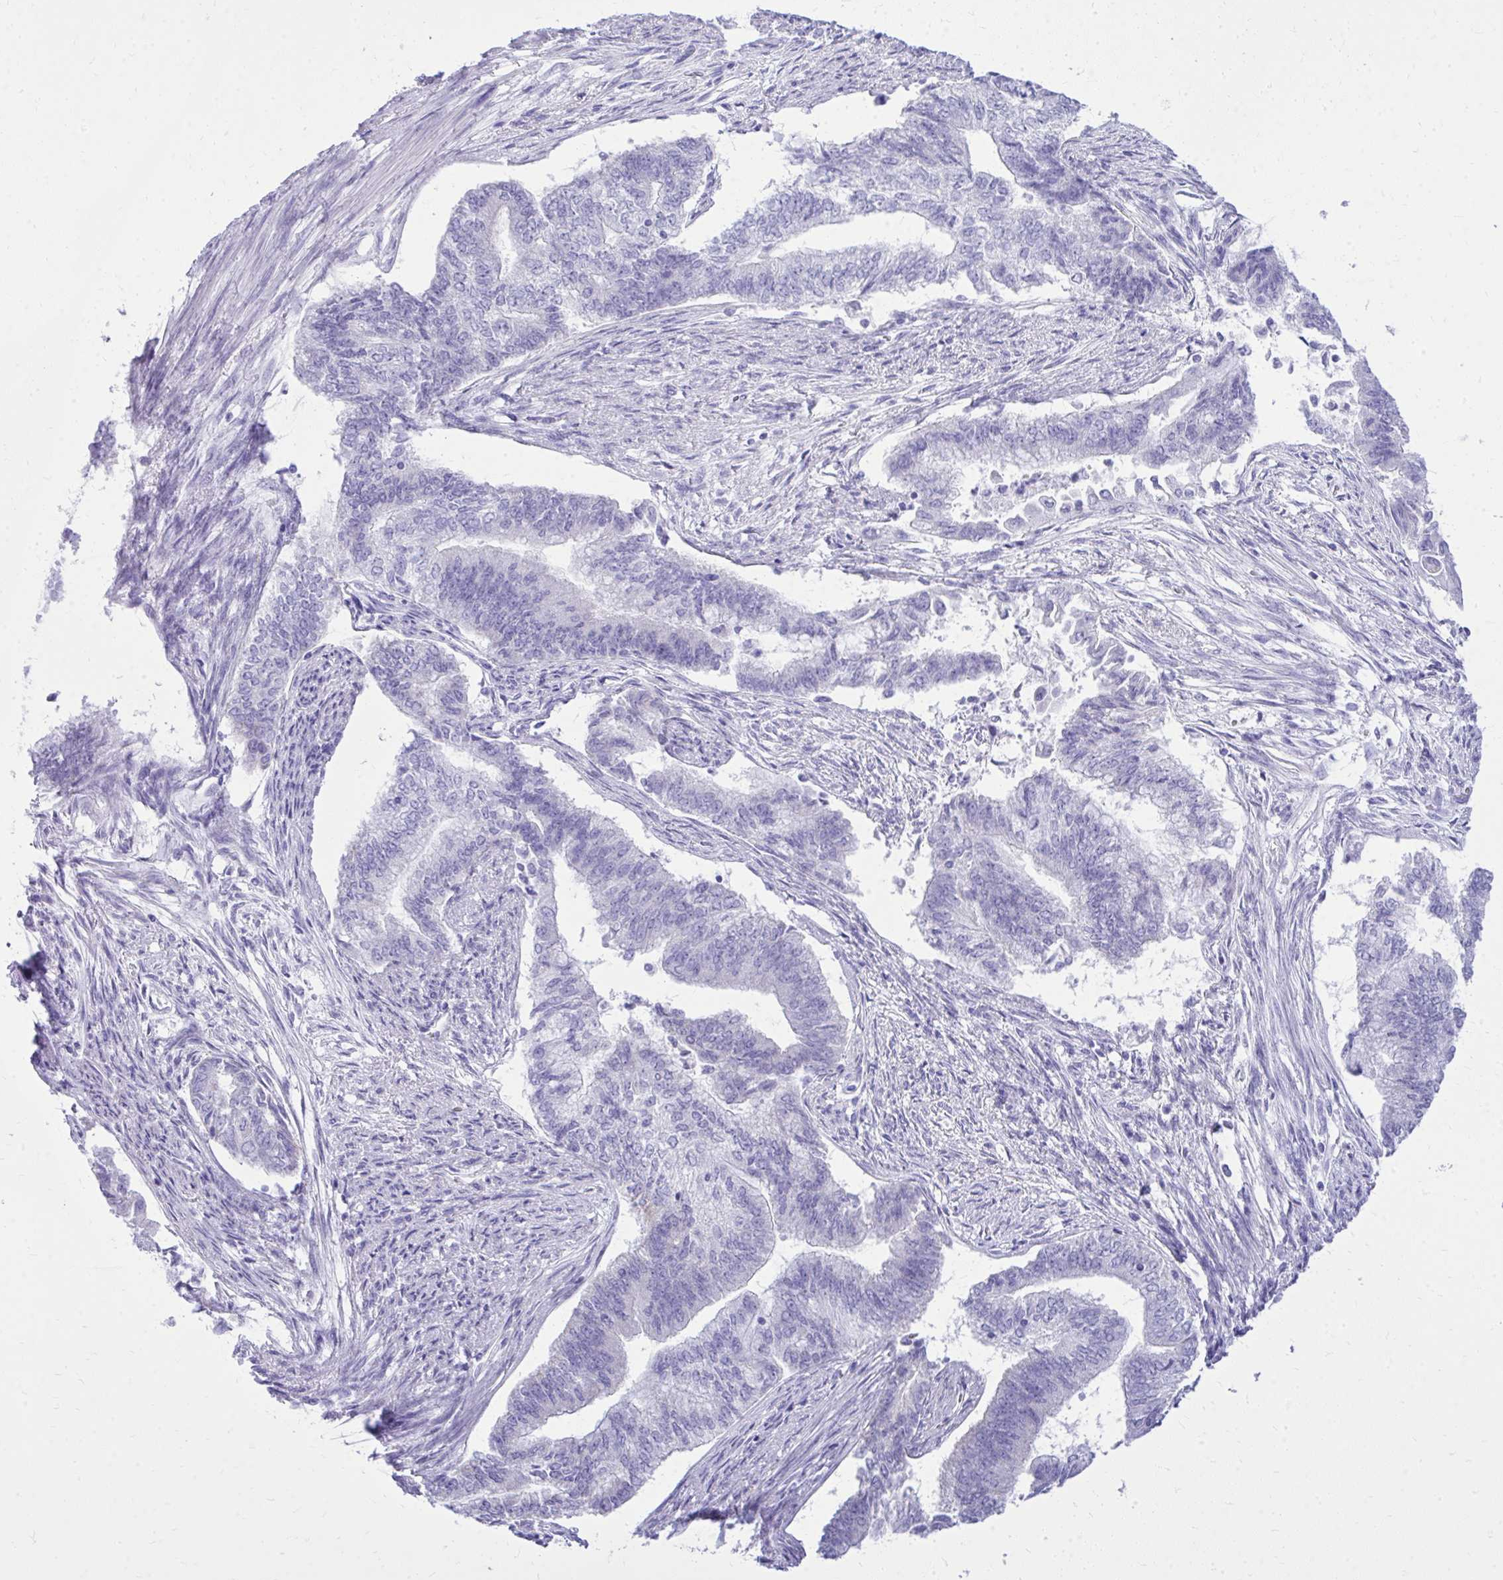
{"staining": {"intensity": "negative", "quantity": "none", "location": "none"}, "tissue": "endometrial cancer", "cell_type": "Tumor cells", "image_type": "cancer", "snomed": [{"axis": "morphology", "description": "Adenocarcinoma, NOS"}, {"axis": "topography", "description": "Endometrium"}], "caption": "The immunohistochemistry (IHC) photomicrograph has no significant positivity in tumor cells of endometrial cancer (adenocarcinoma) tissue.", "gene": "RALYL", "patient": {"sex": "female", "age": 65}}